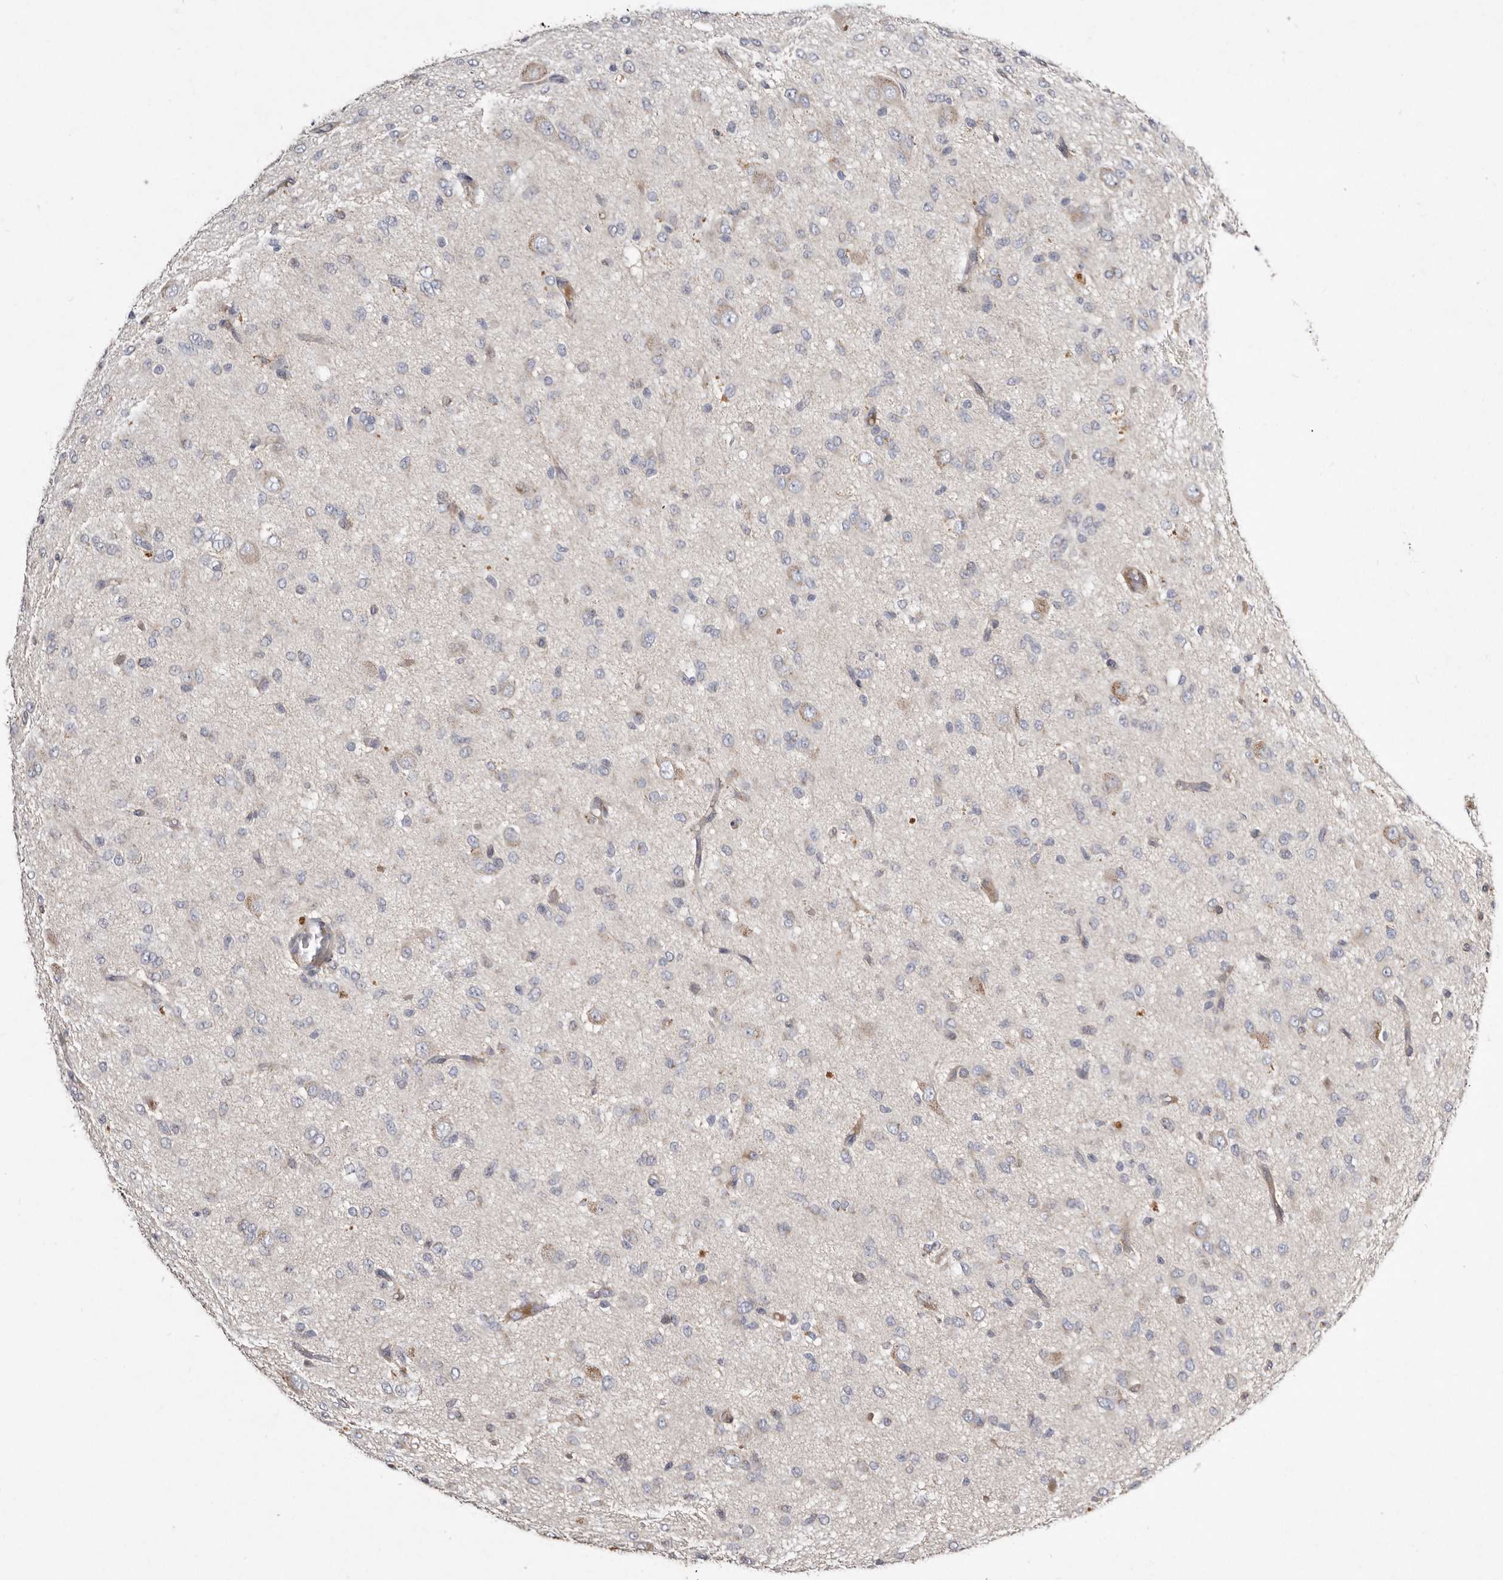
{"staining": {"intensity": "negative", "quantity": "none", "location": "none"}, "tissue": "glioma", "cell_type": "Tumor cells", "image_type": "cancer", "snomed": [{"axis": "morphology", "description": "Glioma, malignant, High grade"}, {"axis": "topography", "description": "Brain"}], "caption": "Tumor cells show no significant protein expression in malignant glioma (high-grade).", "gene": "SLC25A20", "patient": {"sex": "female", "age": 59}}